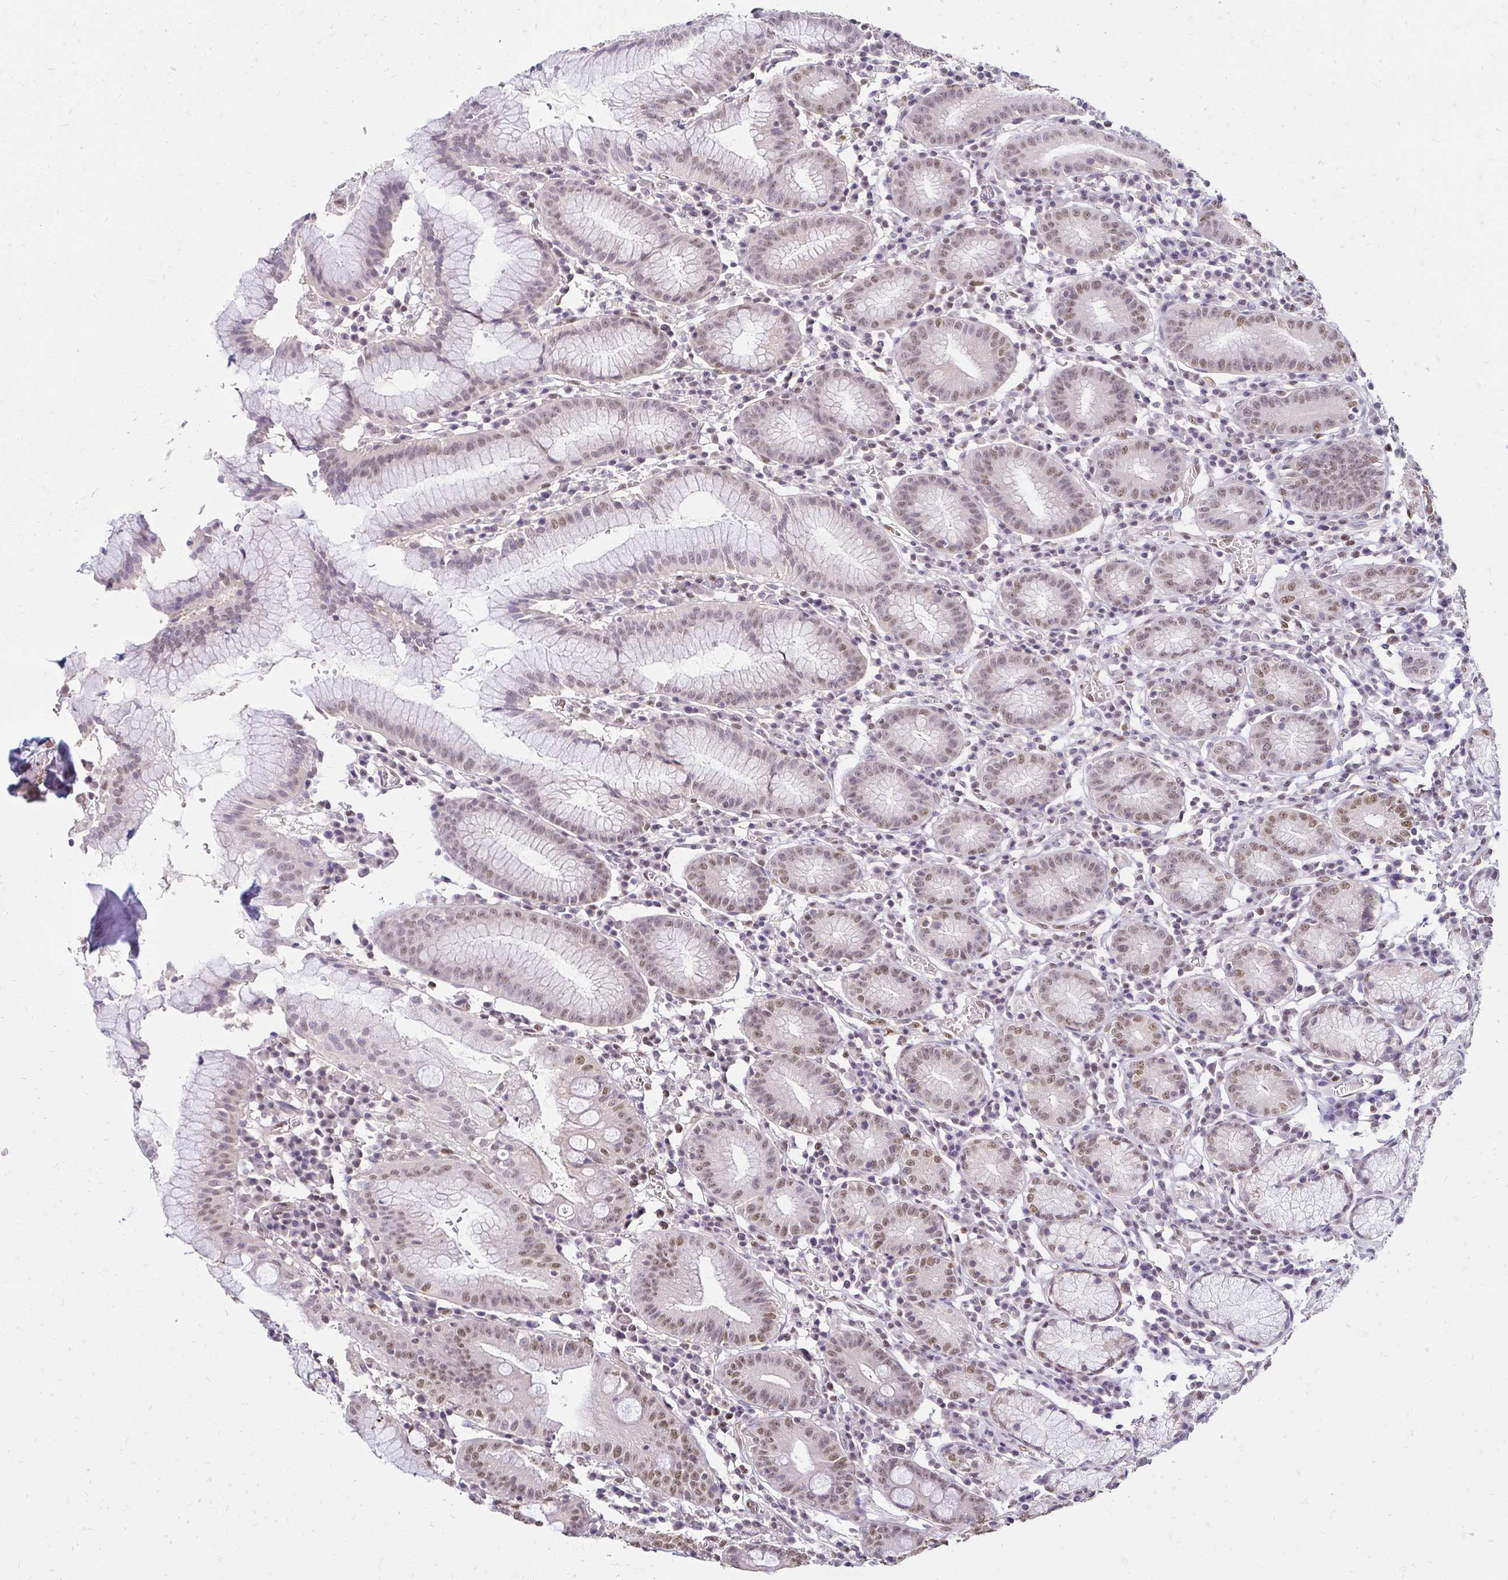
{"staining": {"intensity": "moderate", "quantity": "25%-75%", "location": "nuclear"}, "tissue": "stomach", "cell_type": "Glandular cells", "image_type": "normal", "snomed": [{"axis": "morphology", "description": "Normal tissue, NOS"}, {"axis": "topography", "description": "Stomach"}], "caption": "Glandular cells reveal medium levels of moderate nuclear expression in about 25%-75% of cells in unremarkable human stomach. (Brightfield microscopy of DAB IHC at high magnification).", "gene": "RIMS4", "patient": {"sex": "male", "age": 55}}